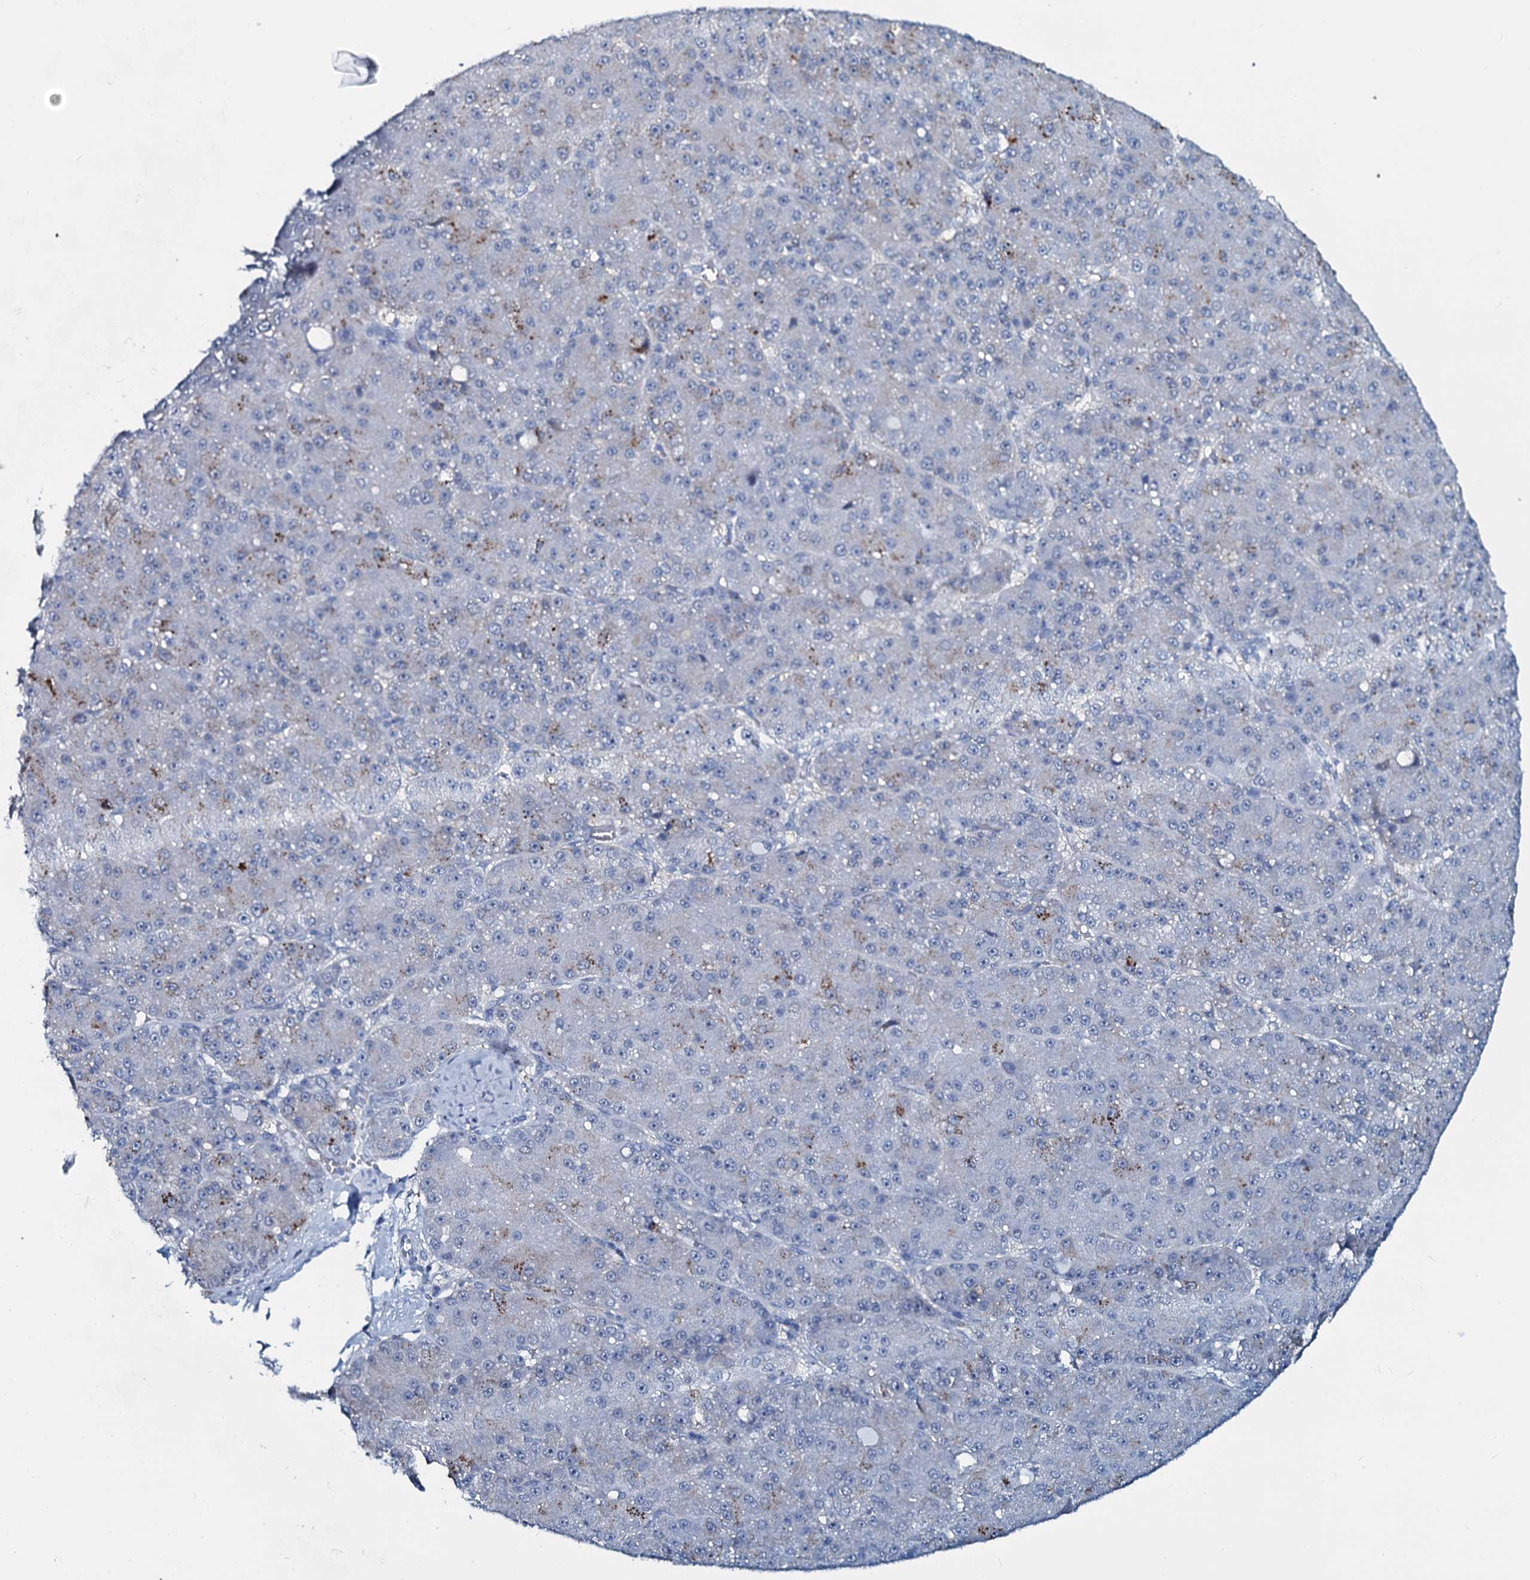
{"staining": {"intensity": "negative", "quantity": "none", "location": "none"}, "tissue": "liver cancer", "cell_type": "Tumor cells", "image_type": "cancer", "snomed": [{"axis": "morphology", "description": "Carcinoma, Hepatocellular, NOS"}, {"axis": "topography", "description": "Liver"}], "caption": "High power microscopy photomicrograph of an immunohistochemistry histopathology image of liver cancer, revealing no significant staining in tumor cells. (DAB (3,3'-diaminobenzidine) immunohistochemistry (IHC) with hematoxylin counter stain).", "gene": "SLC4A7", "patient": {"sex": "male", "age": 67}}